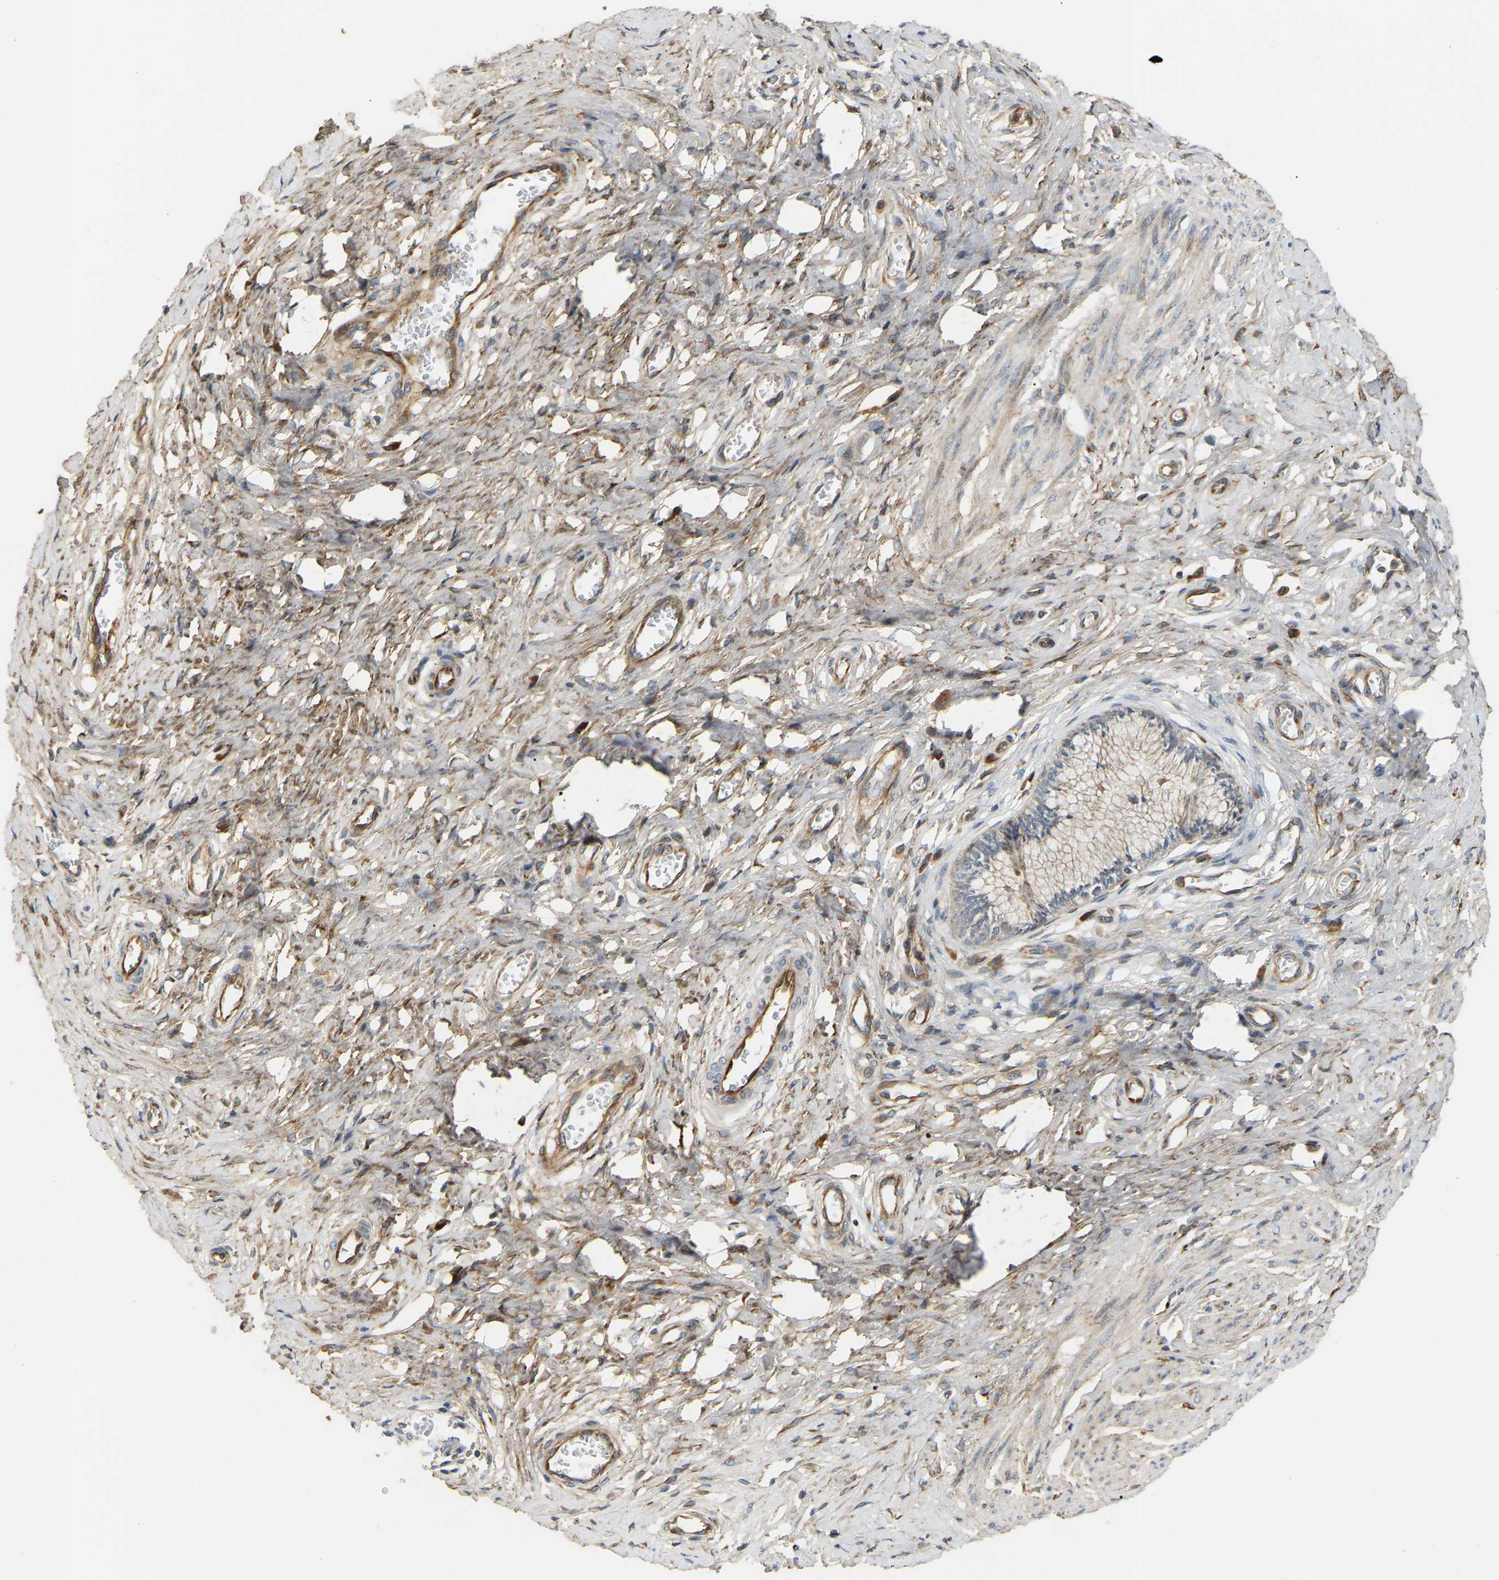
{"staining": {"intensity": "negative", "quantity": "none", "location": "none"}, "tissue": "cervix", "cell_type": "Glandular cells", "image_type": "normal", "snomed": [{"axis": "morphology", "description": "Normal tissue, NOS"}, {"axis": "topography", "description": "Cervix"}], "caption": "Human cervix stained for a protein using IHC shows no expression in glandular cells.", "gene": "PLCG2", "patient": {"sex": "female", "age": 55}}